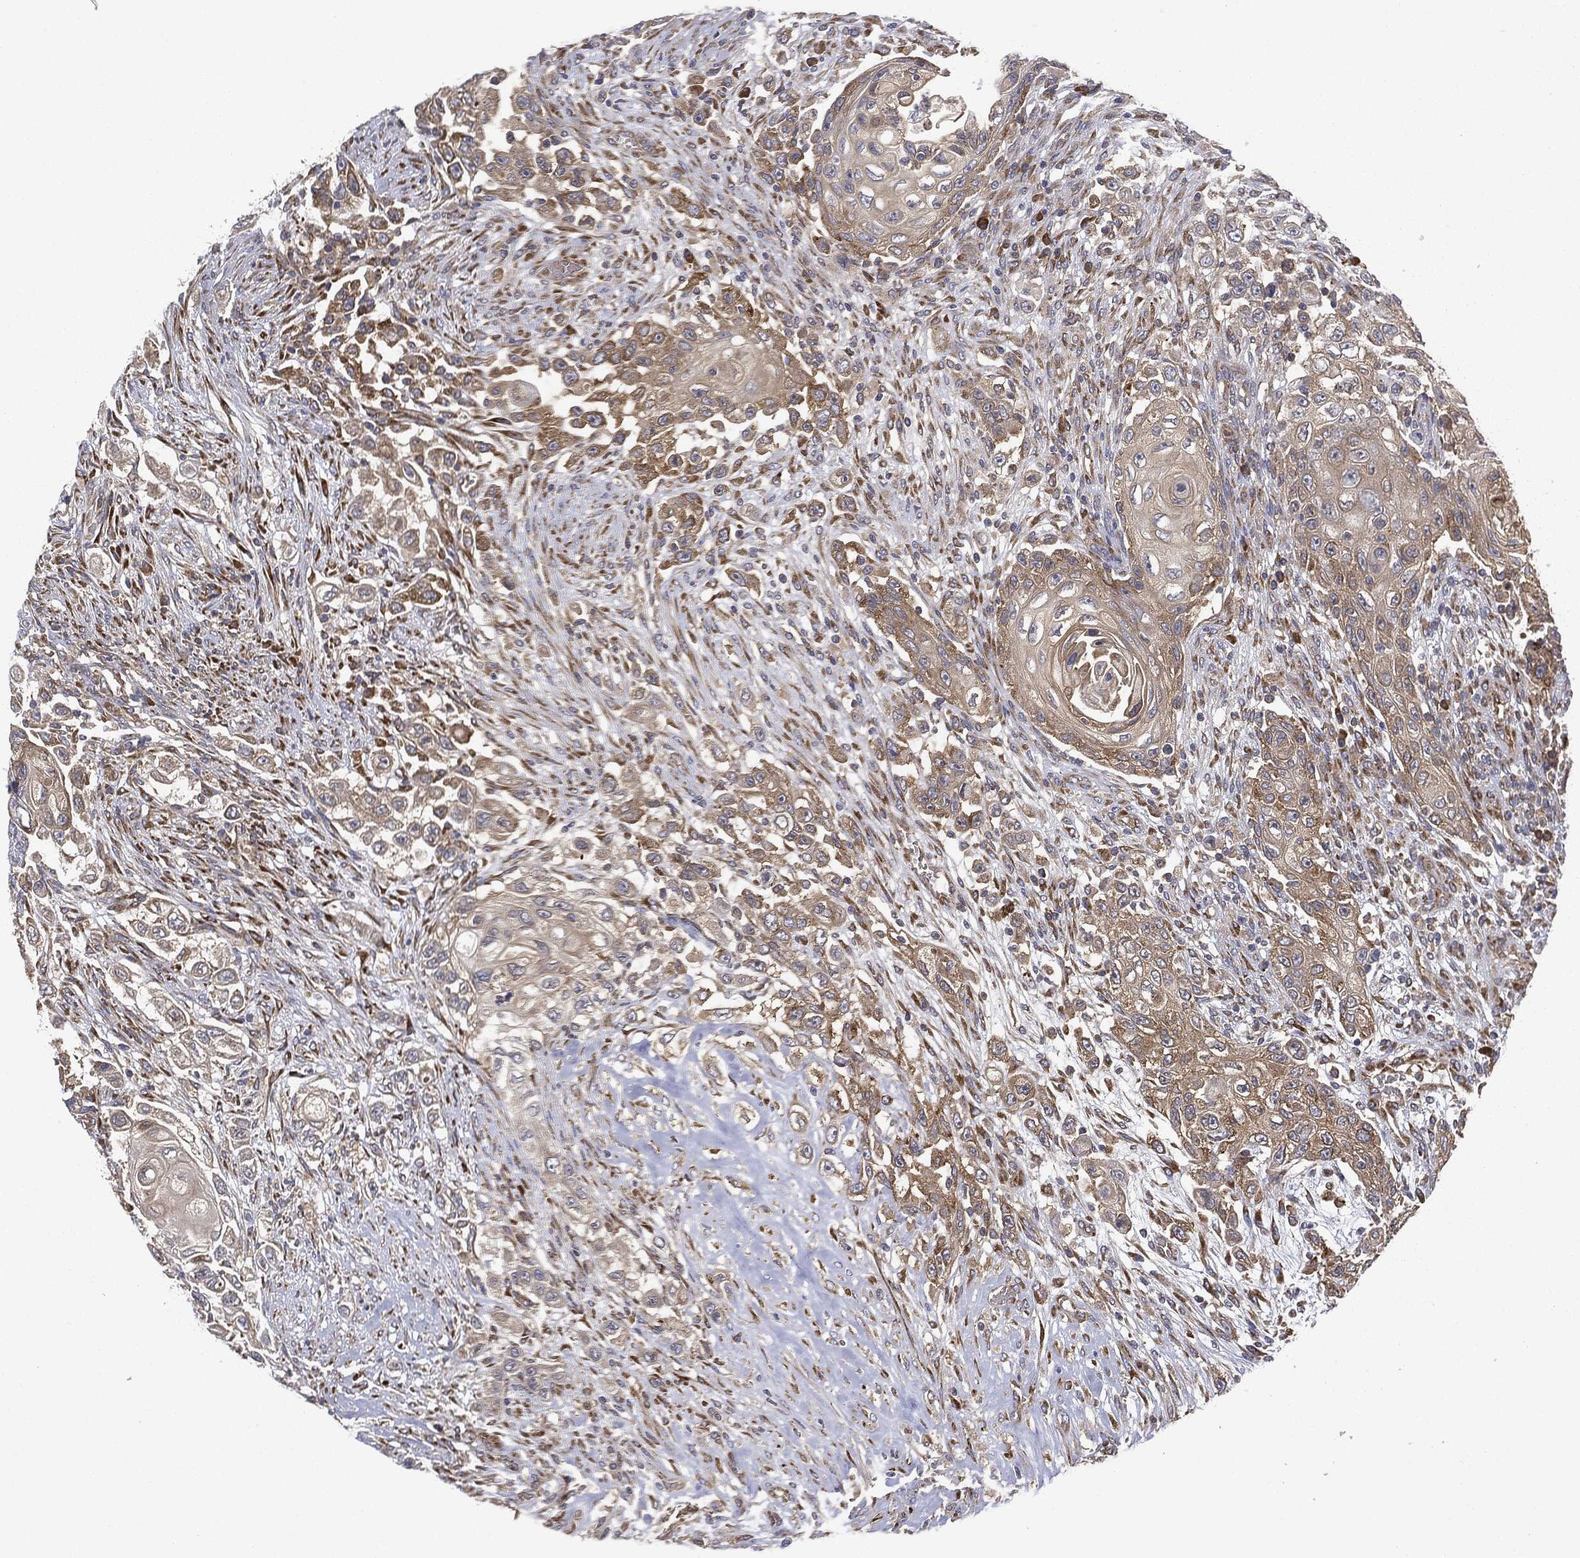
{"staining": {"intensity": "weak", "quantity": ">75%", "location": "cytoplasmic/membranous"}, "tissue": "urothelial cancer", "cell_type": "Tumor cells", "image_type": "cancer", "snomed": [{"axis": "morphology", "description": "Urothelial carcinoma, High grade"}, {"axis": "topography", "description": "Urinary bladder"}], "caption": "Weak cytoplasmic/membranous protein positivity is identified in approximately >75% of tumor cells in urothelial carcinoma (high-grade).", "gene": "EIF2AK2", "patient": {"sex": "female", "age": 56}}